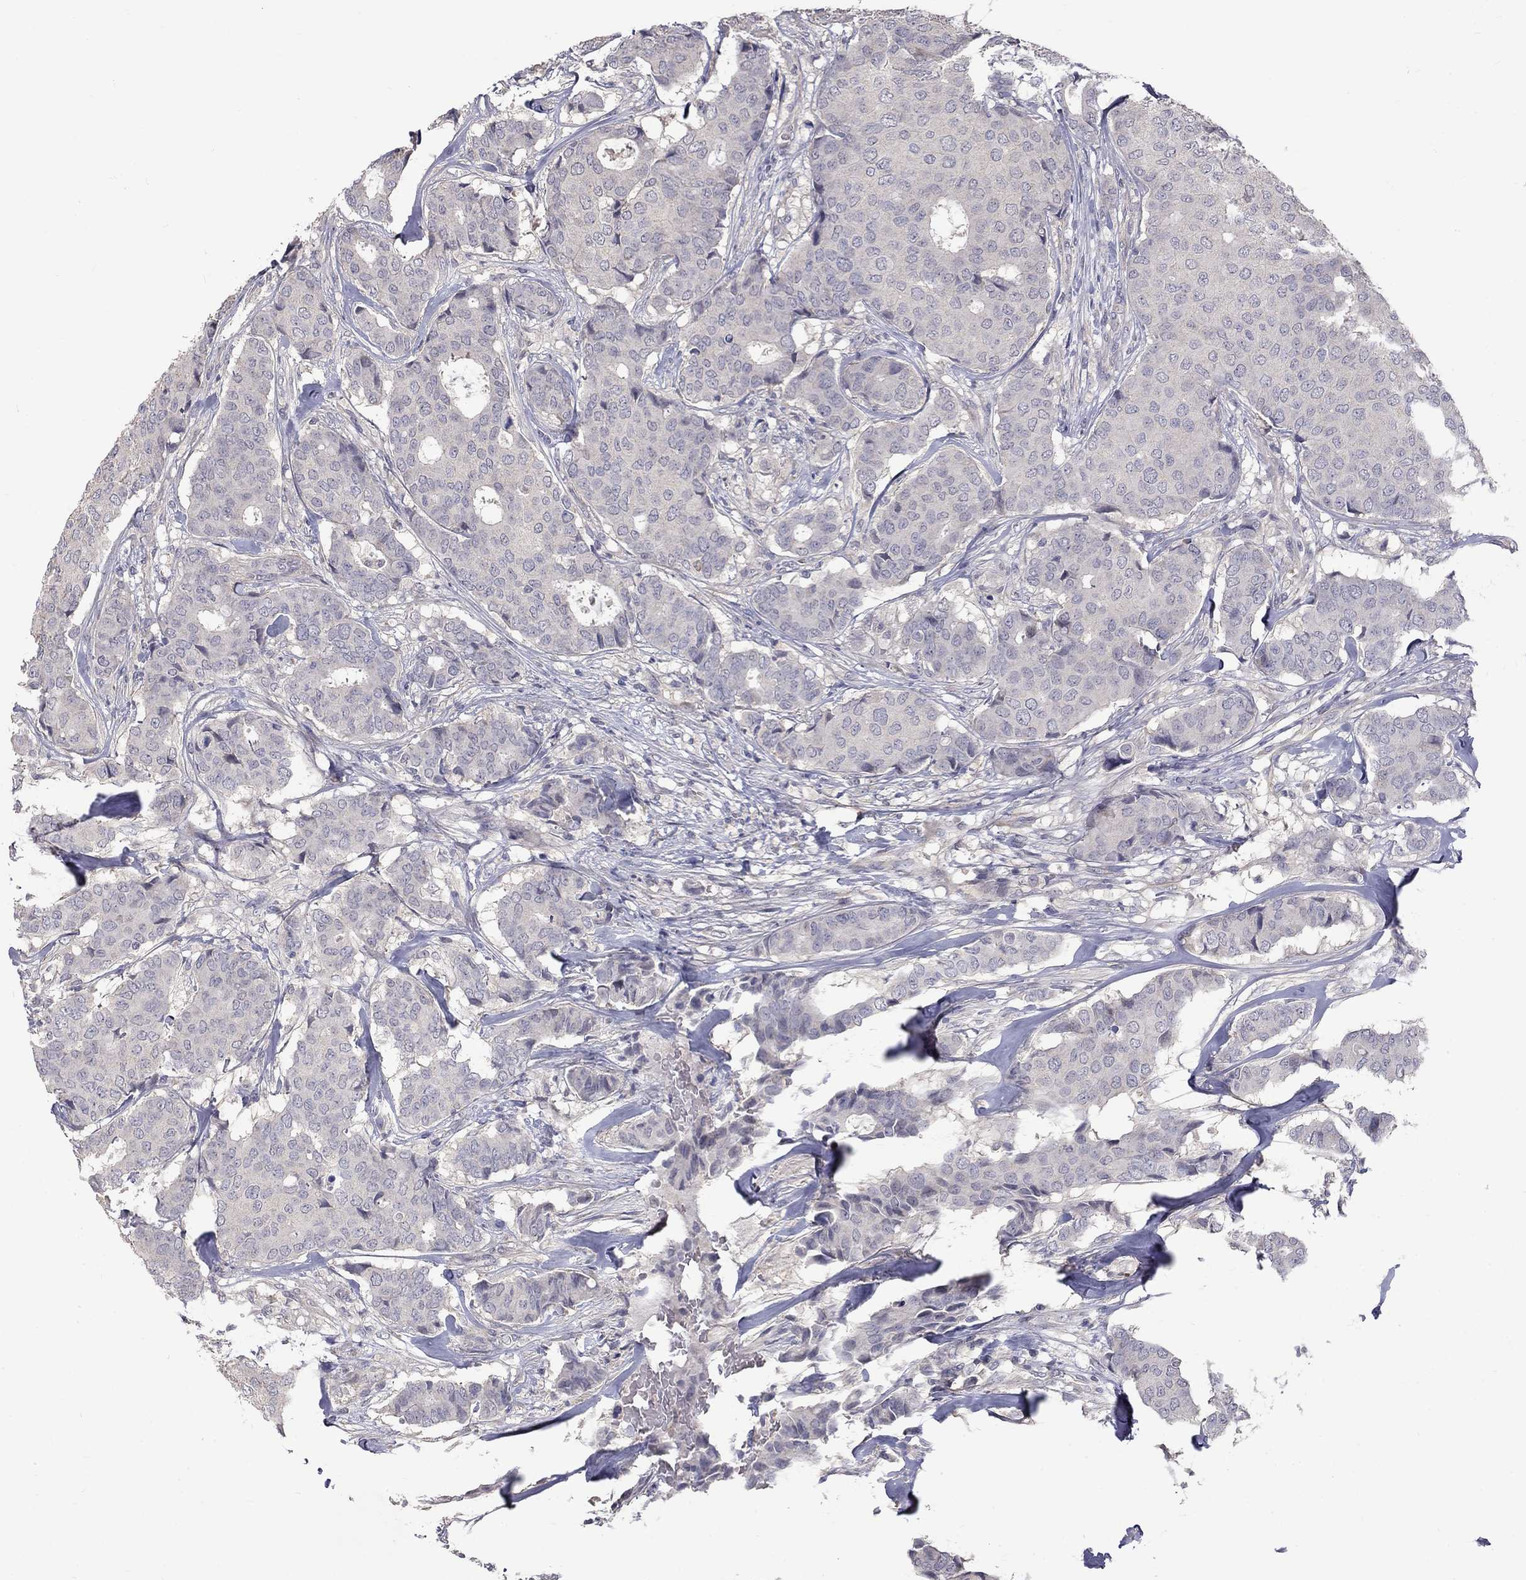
{"staining": {"intensity": "negative", "quantity": "none", "location": "none"}, "tissue": "breast cancer", "cell_type": "Tumor cells", "image_type": "cancer", "snomed": [{"axis": "morphology", "description": "Duct carcinoma"}, {"axis": "topography", "description": "Breast"}], "caption": "IHC histopathology image of human breast infiltrating ductal carcinoma stained for a protein (brown), which demonstrates no staining in tumor cells.", "gene": "SLC39A14", "patient": {"sex": "female", "age": 75}}